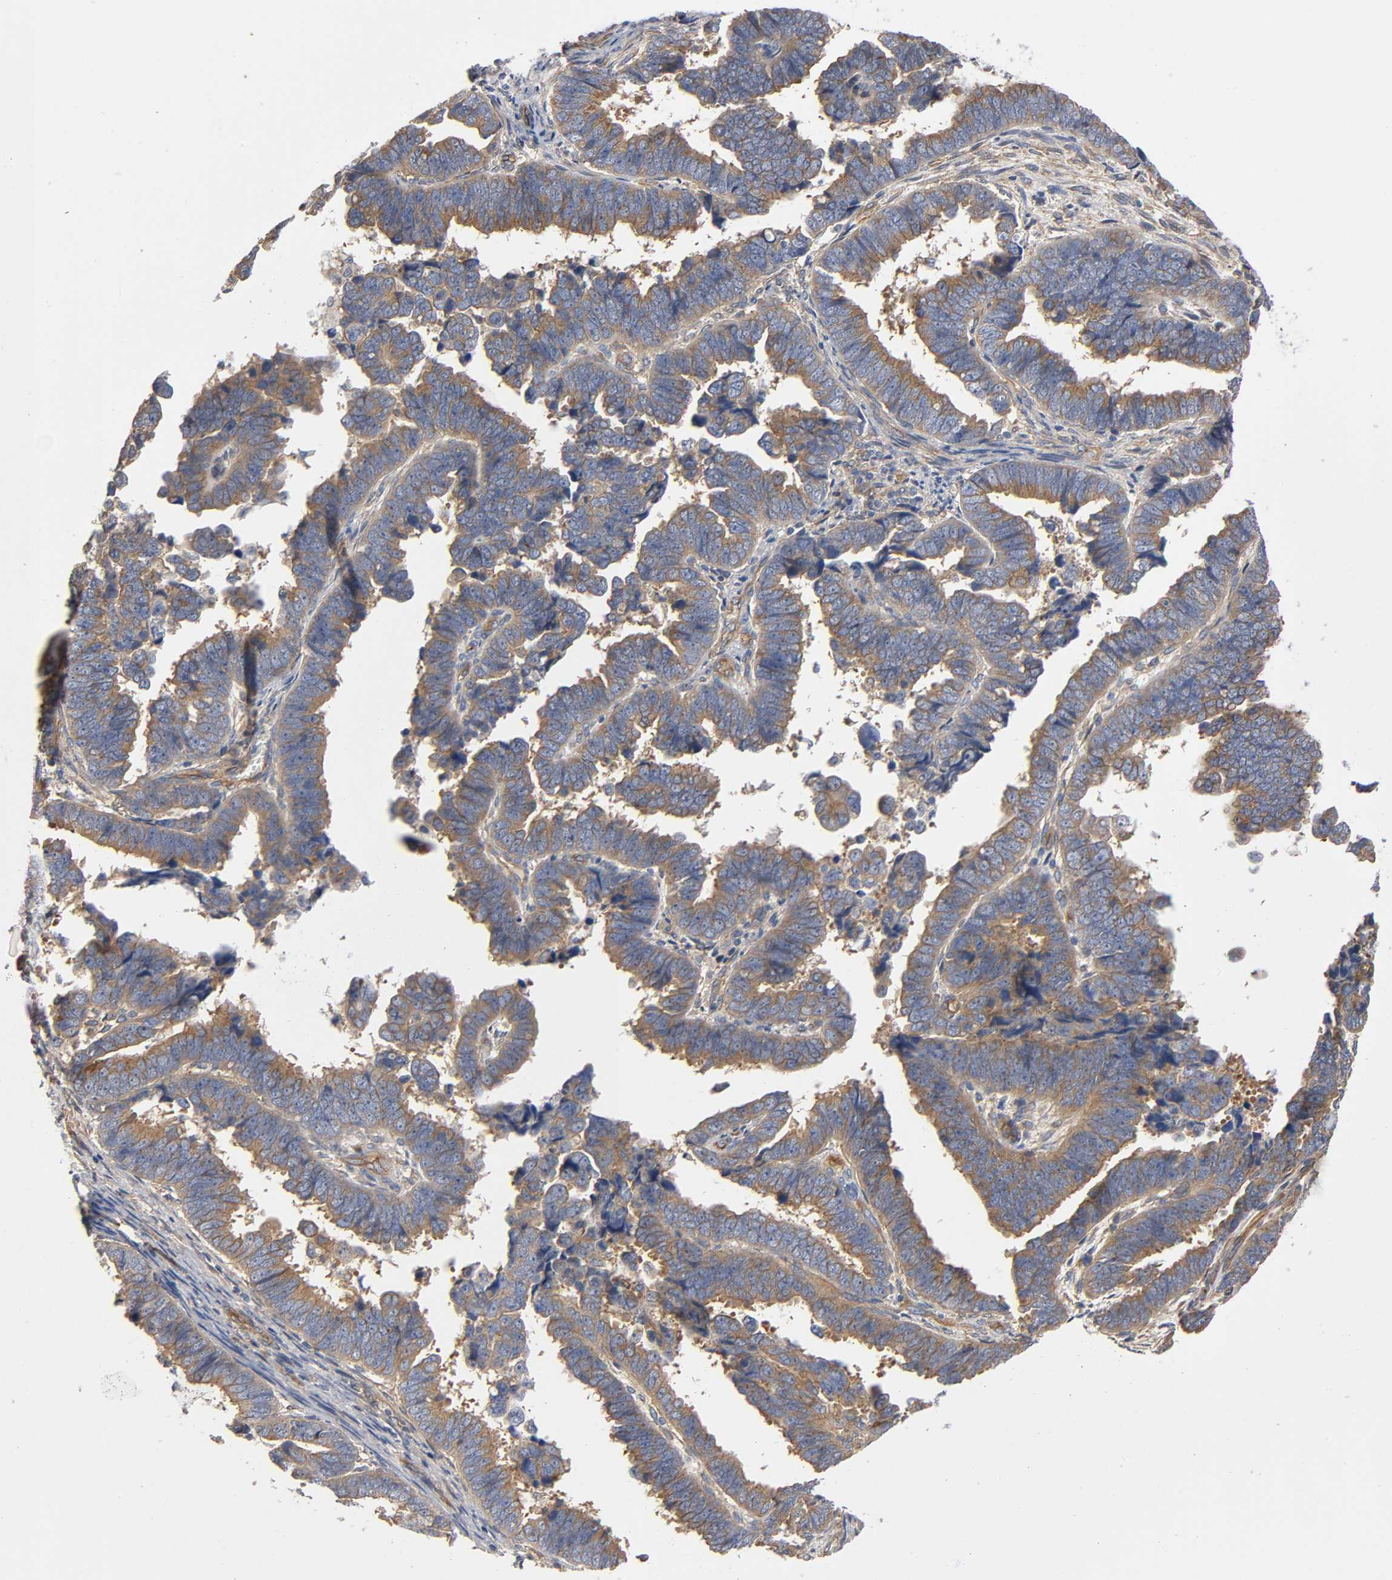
{"staining": {"intensity": "moderate", "quantity": ">75%", "location": "cytoplasmic/membranous"}, "tissue": "endometrial cancer", "cell_type": "Tumor cells", "image_type": "cancer", "snomed": [{"axis": "morphology", "description": "Adenocarcinoma, NOS"}, {"axis": "topography", "description": "Endometrium"}], "caption": "Adenocarcinoma (endometrial) tissue reveals moderate cytoplasmic/membranous expression in approximately >75% of tumor cells", "gene": "MARS1", "patient": {"sex": "female", "age": 75}}